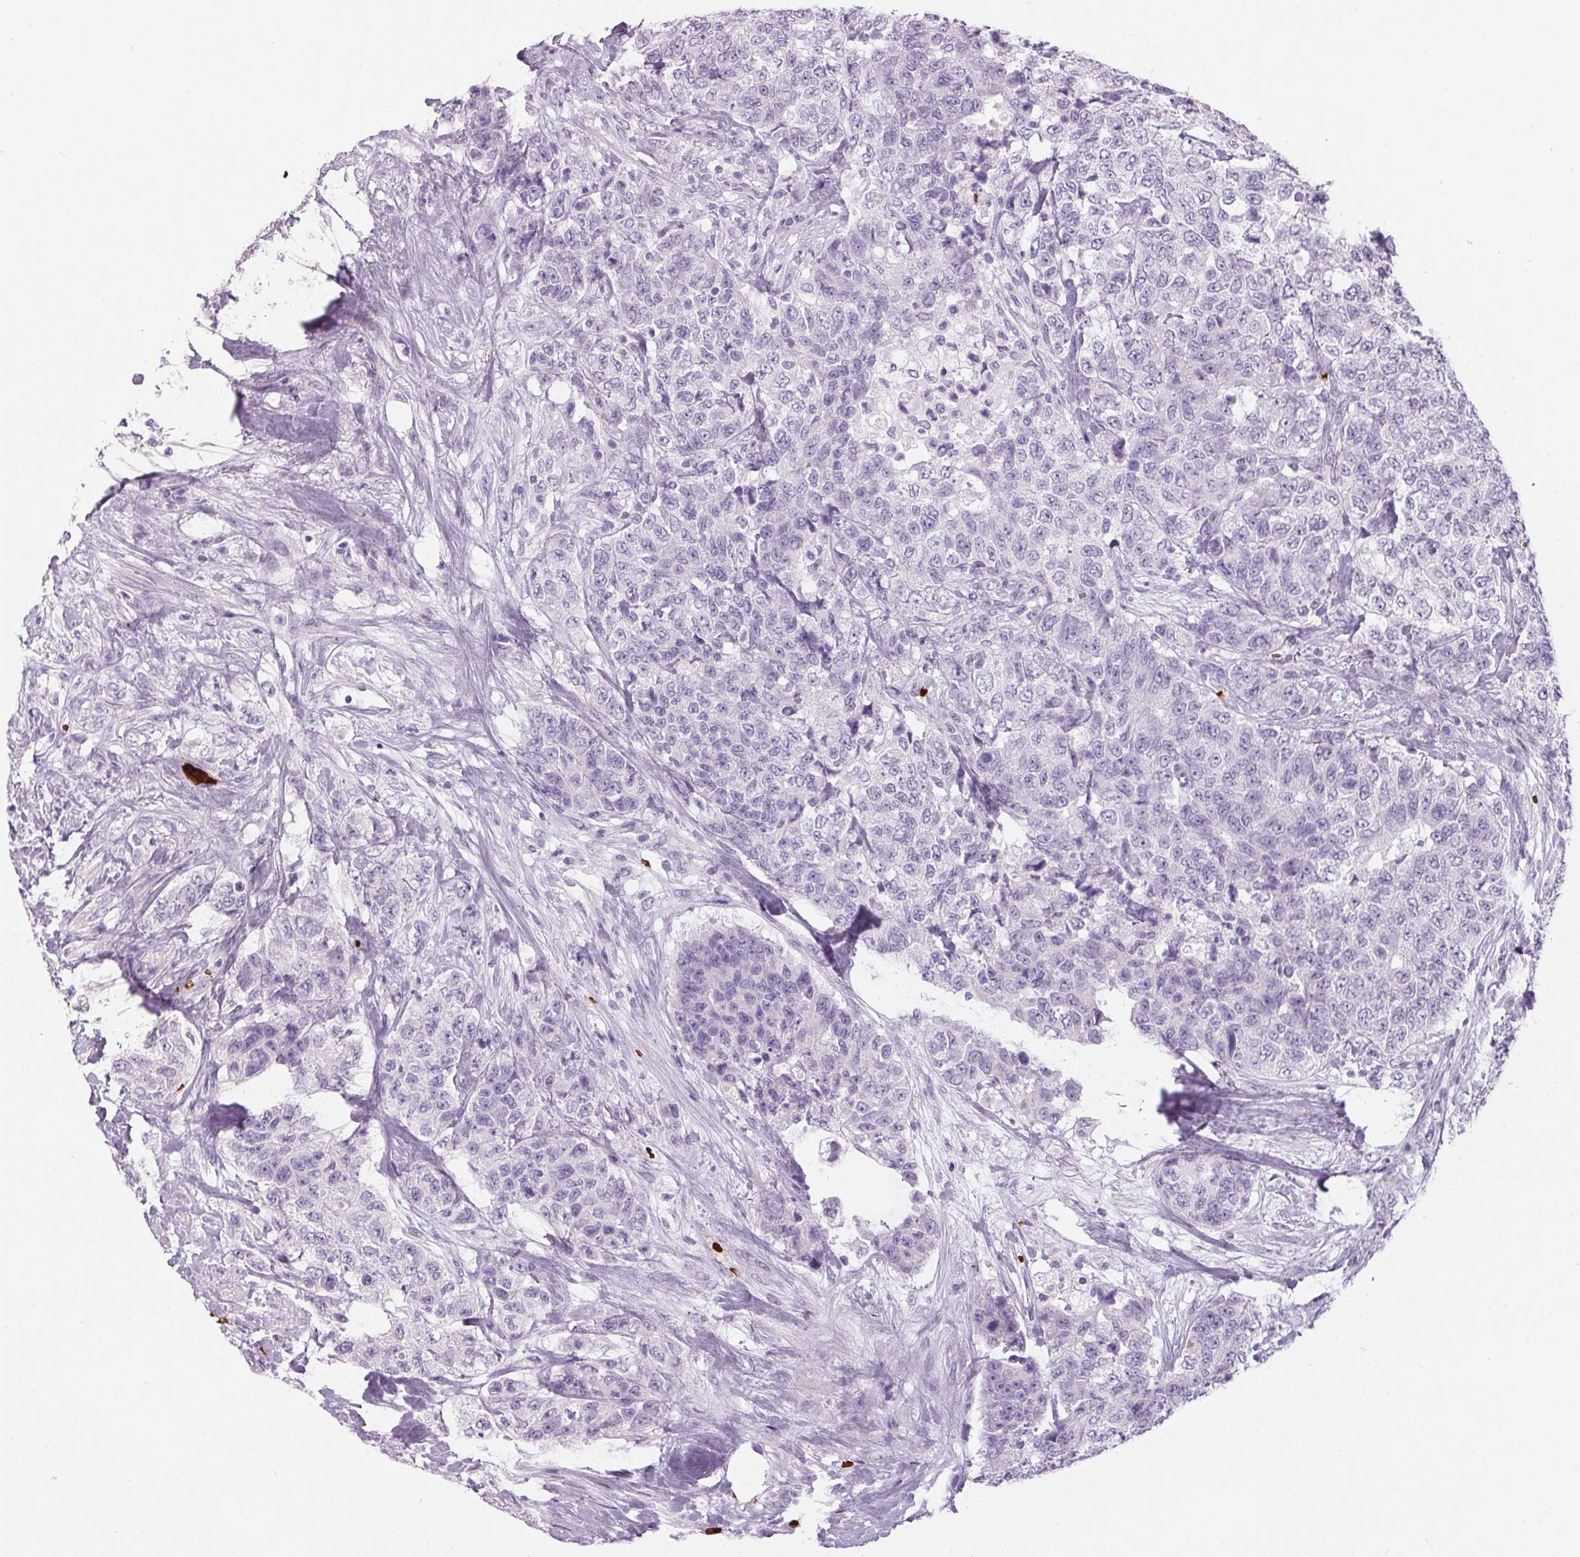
{"staining": {"intensity": "negative", "quantity": "none", "location": "none"}, "tissue": "urothelial cancer", "cell_type": "Tumor cells", "image_type": "cancer", "snomed": [{"axis": "morphology", "description": "Urothelial carcinoma, High grade"}, {"axis": "topography", "description": "Urinary bladder"}], "caption": "This is a micrograph of immunohistochemistry staining of urothelial cancer, which shows no staining in tumor cells.", "gene": "HBQ1", "patient": {"sex": "female", "age": 78}}